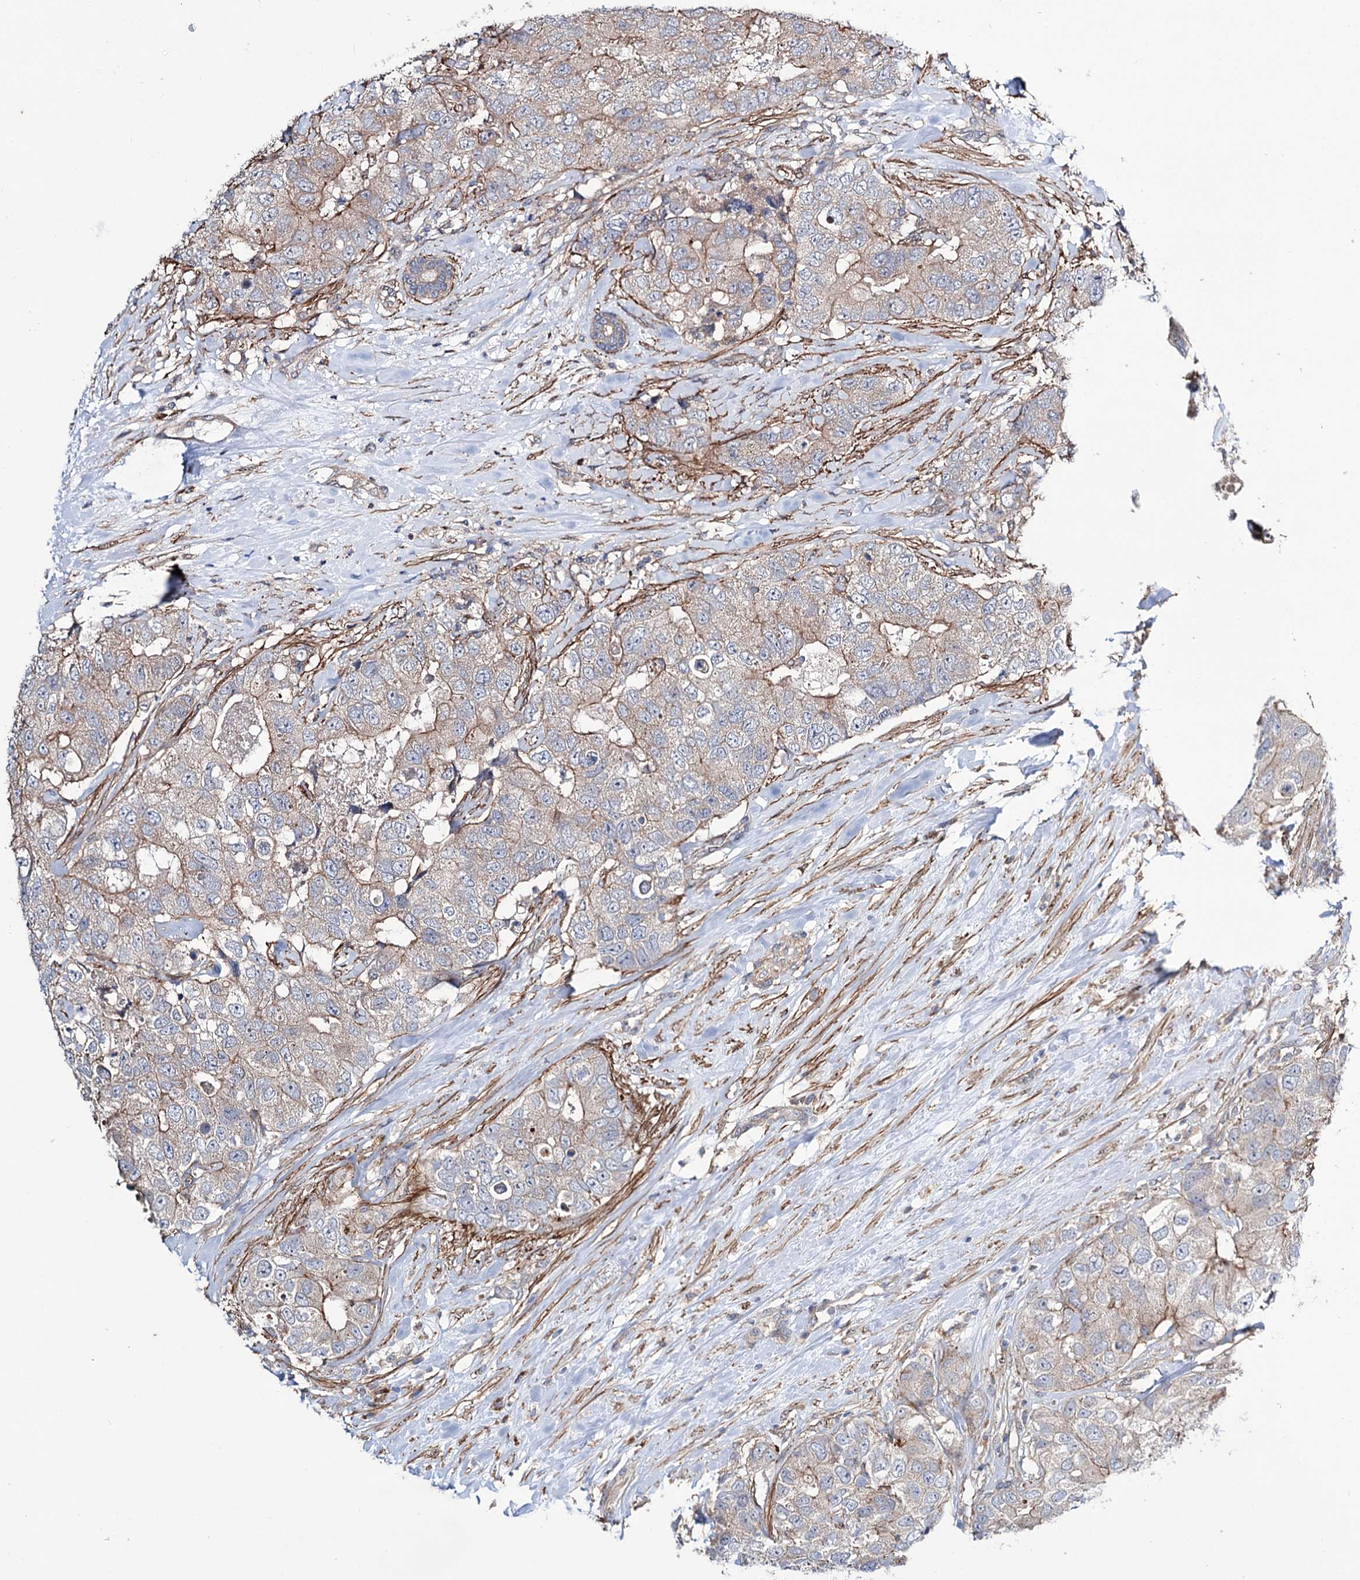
{"staining": {"intensity": "weak", "quantity": ">75%", "location": "cytoplasmic/membranous"}, "tissue": "breast cancer", "cell_type": "Tumor cells", "image_type": "cancer", "snomed": [{"axis": "morphology", "description": "Duct carcinoma"}, {"axis": "topography", "description": "Breast"}], "caption": "Weak cytoplasmic/membranous staining is present in about >75% of tumor cells in breast intraductal carcinoma.", "gene": "SEC24A", "patient": {"sex": "female", "age": 62}}